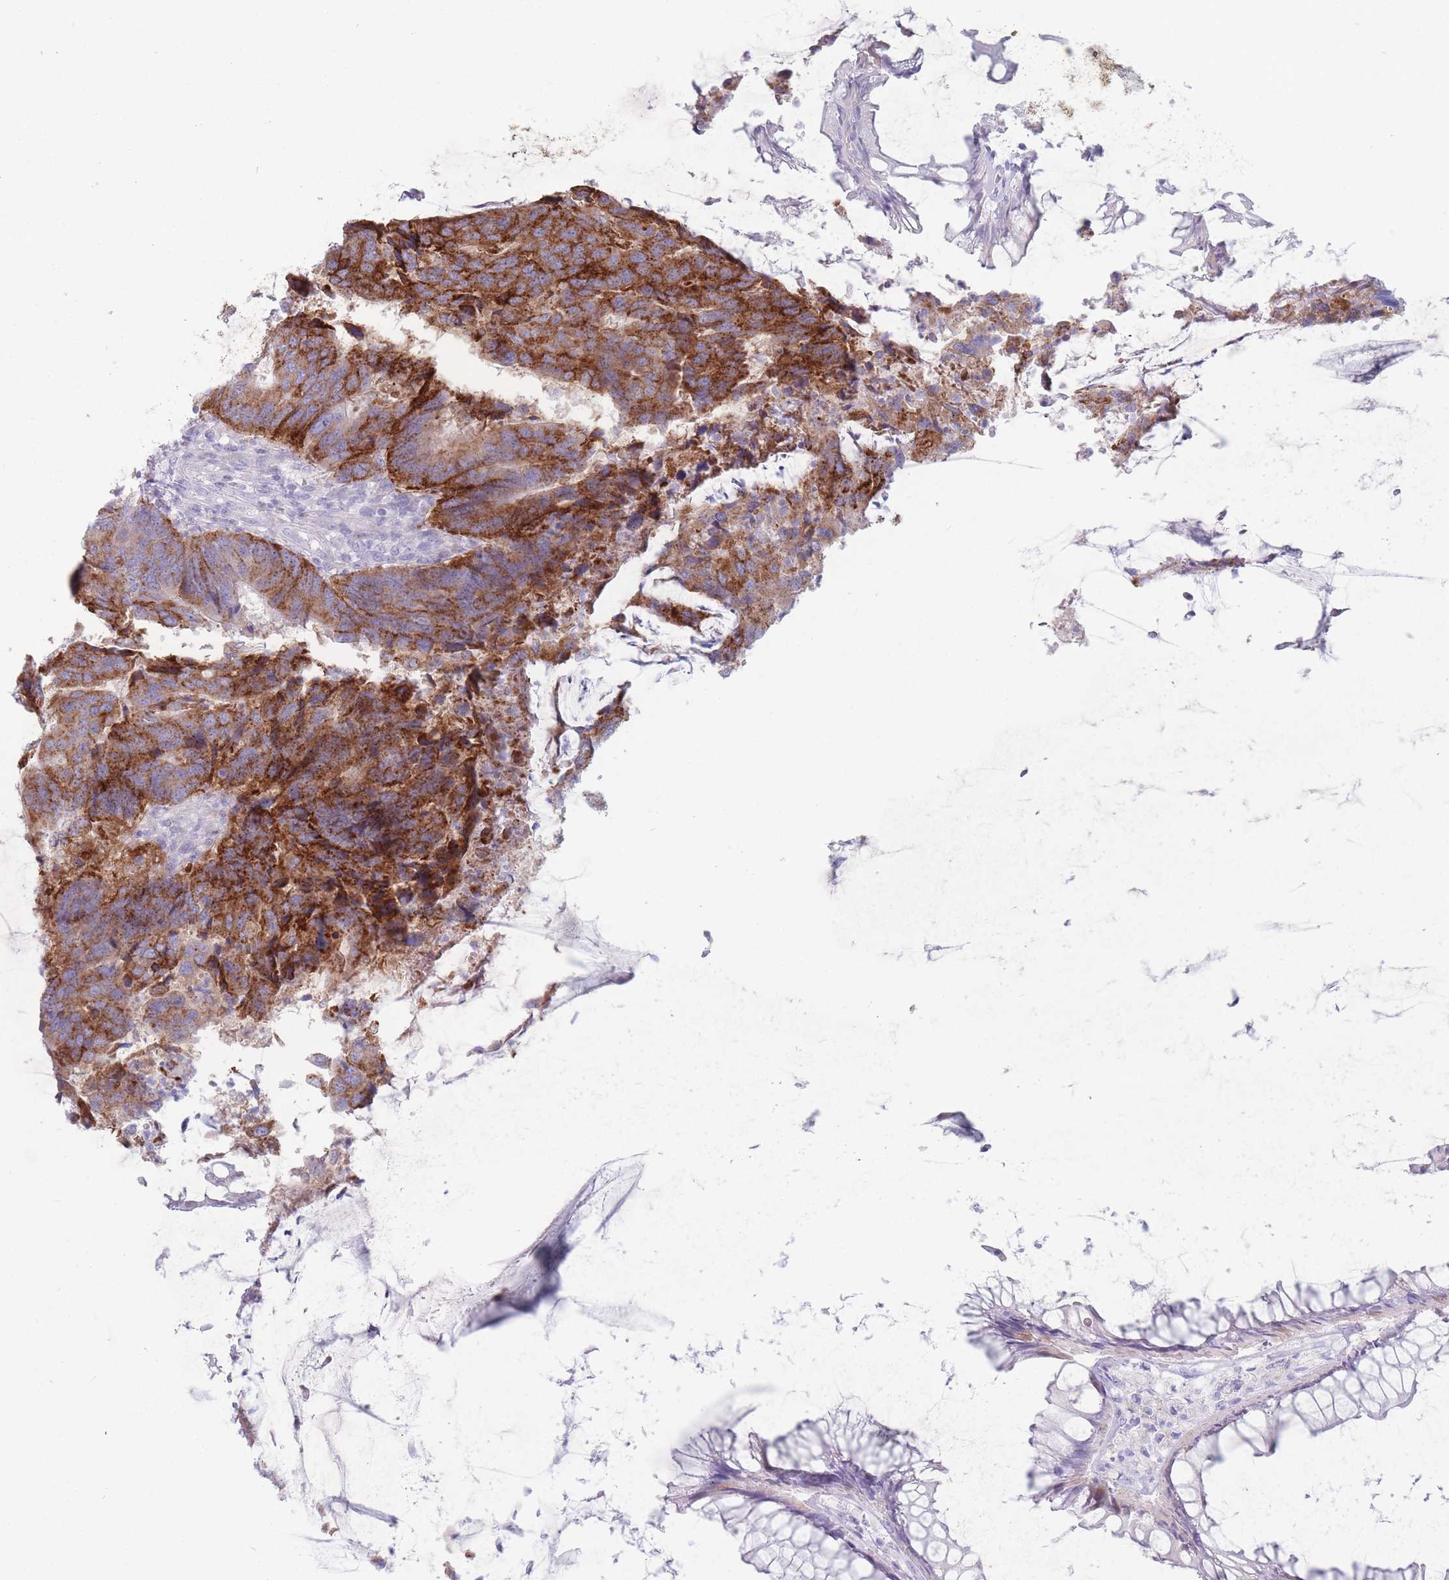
{"staining": {"intensity": "strong", "quantity": "25%-75%", "location": "cytoplasmic/membranous"}, "tissue": "colorectal cancer", "cell_type": "Tumor cells", "image_type": "cancer", "snomed": [{"axis": "morphology", "description": "Adenocarcinoma, NOS"}, {"axis": "topography", "description": "Colon"}], "caption": "There is high levels of strong cytoplasmic/membranous positivity in tumor cells of colorectal cancer (adenocarcinoma), as demonstrated by immunohistochemical staining (brown color).", "gene": "ST3GAL5", "patient": {"sex": "female", "age": 67}}